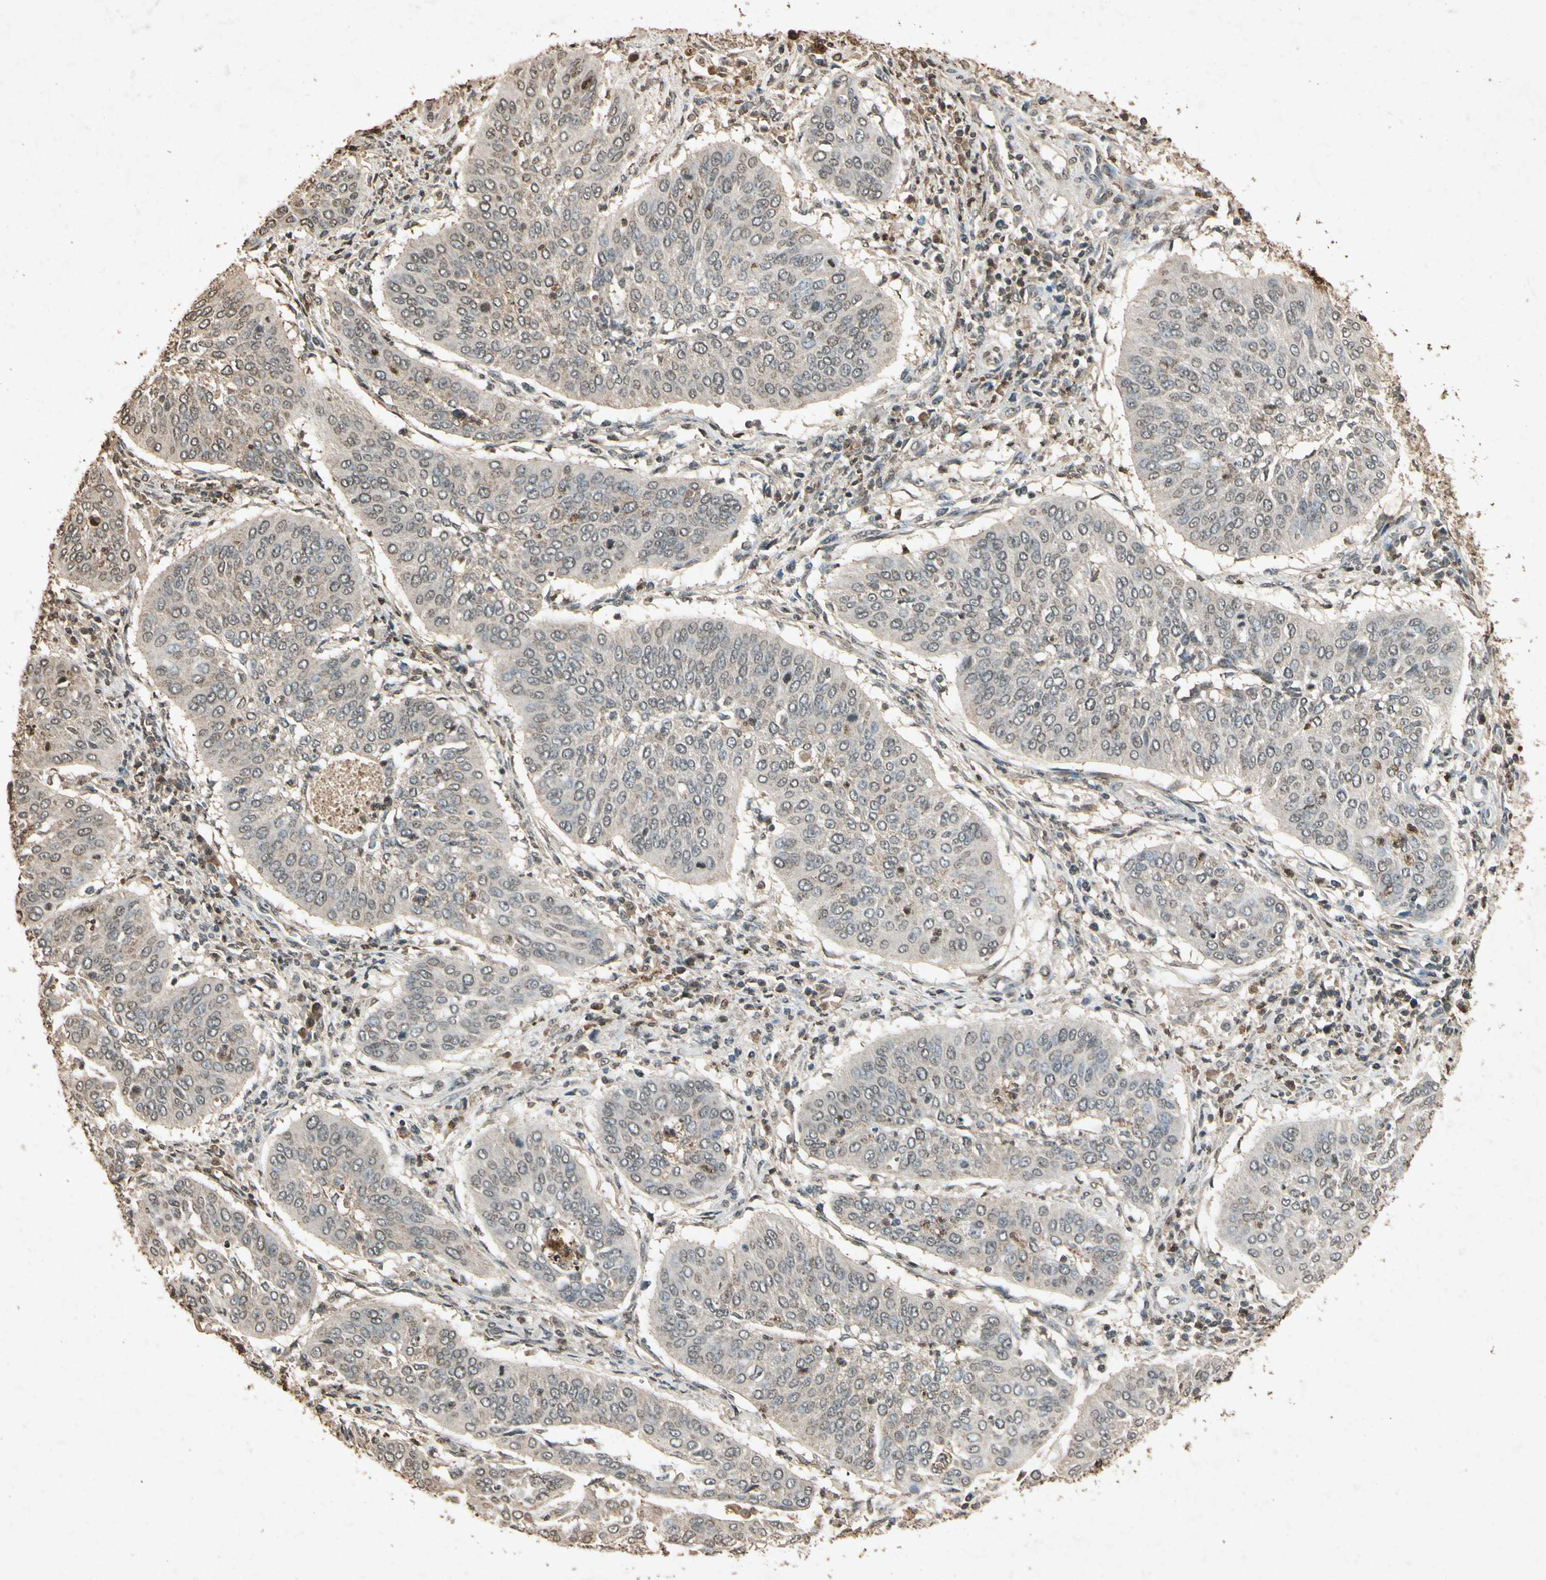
{"staining": {"intensity": "weak", "quantity": "<25%", "location": "cytoplasmic/membranous,nuclear"}, "tissue": "cervical cancer", "cell_type": "Tumor cells", "image_type": "cancer", "snomed": [{"axis": "morphology", "description": "Normal tissue, NOS"}, {"axis": "morphology", "description": "Squamous cell carcinoma, NOS"}, {"axis": "topography", "description": "Cervix"}], "caption": "Immunohistochemistry image of cervical squamous cell carcinoma stained for a protein (brown), which demonstrates no positivity in tumor cells. The staining was performed using DAB (3,3'-diaminobenzidine) to visualize the protein expression in brown, while the nuclei were stained in blue with hematoxylin (Magnification: 20x).", "gene": "GC", "patient": {"sex": "female", "age": 39}}